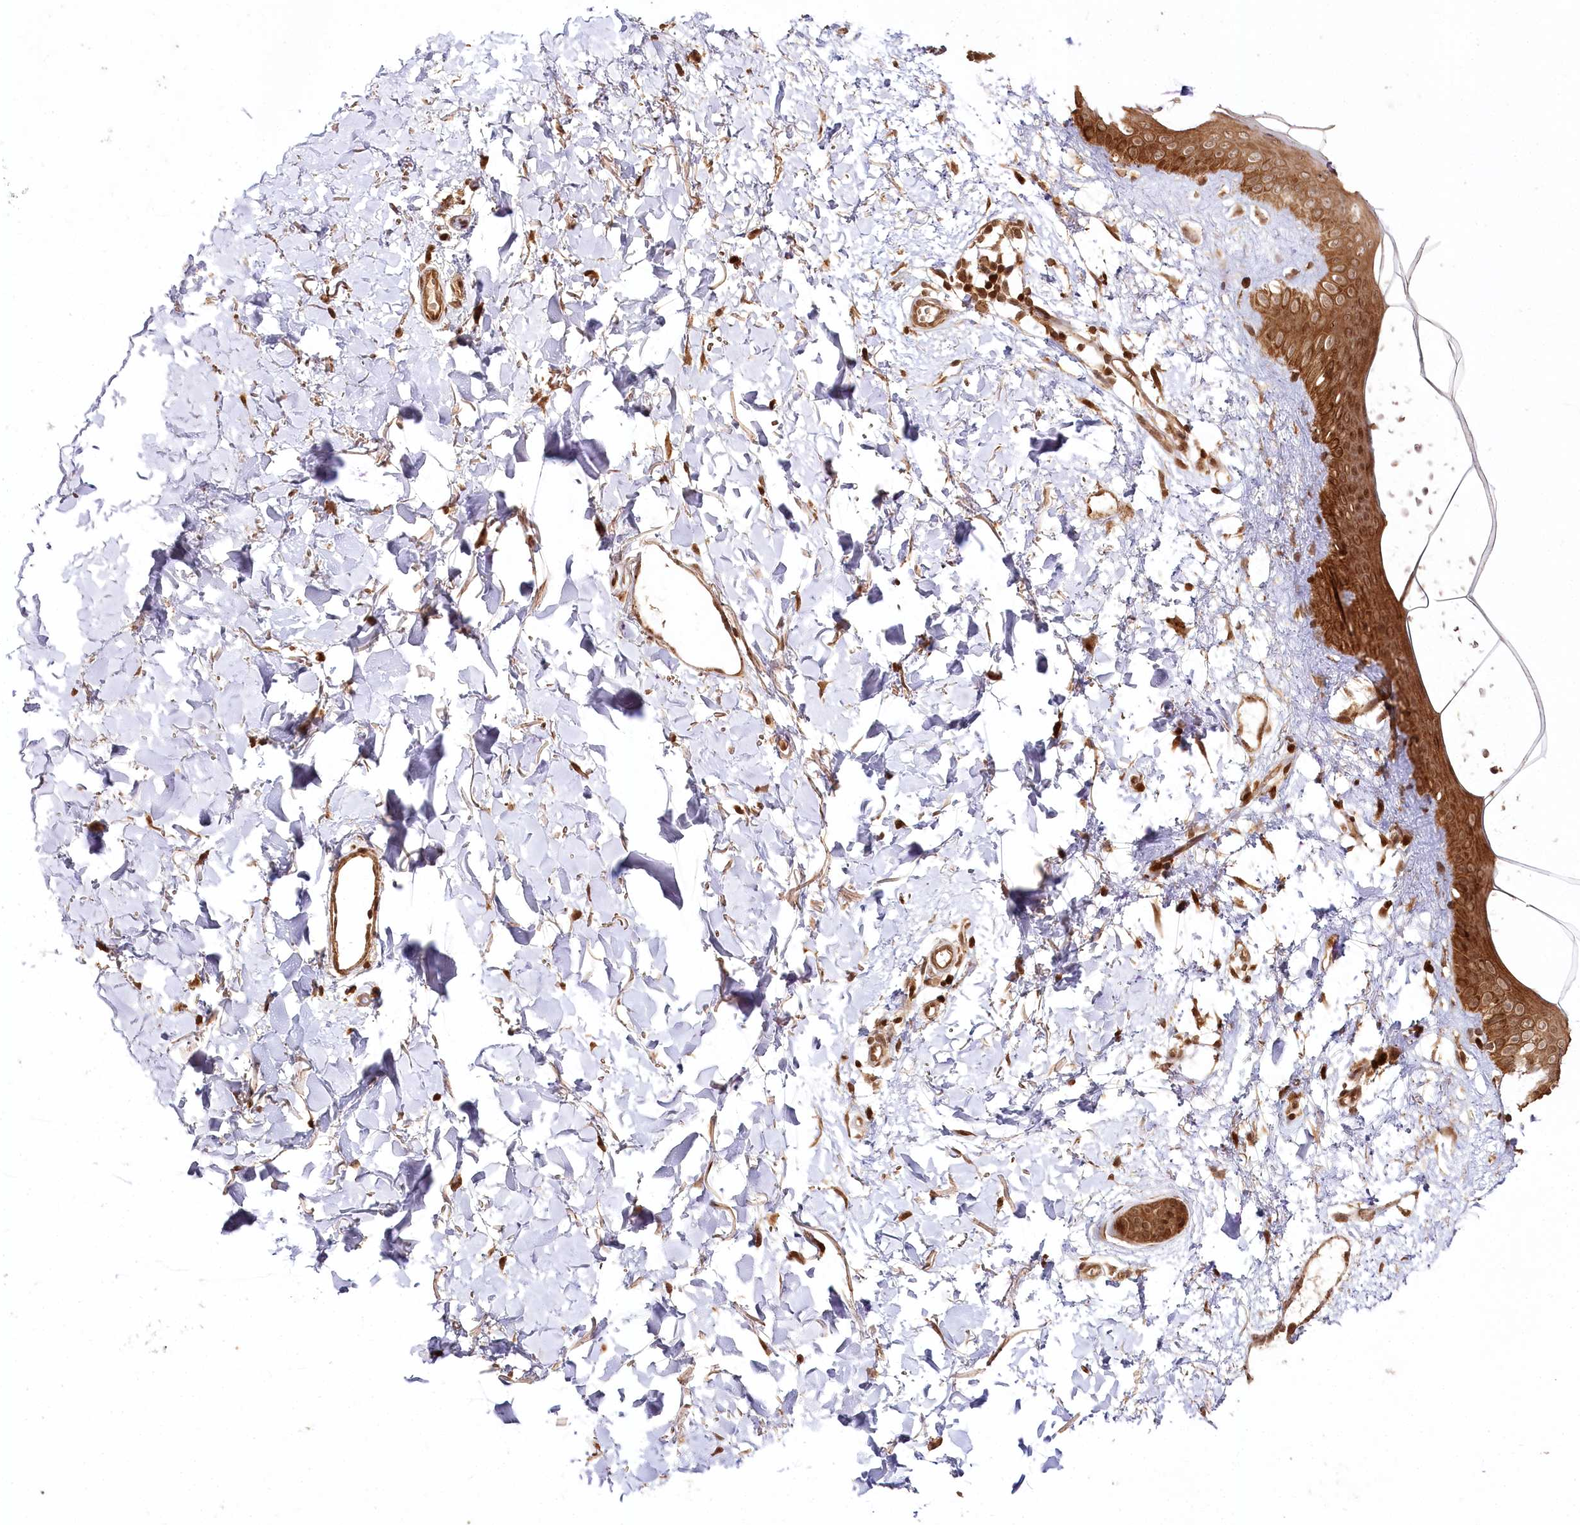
{"staining": {"intensity": "strong", "quantity": ">75%", "location": "cytoplasmic/membranous,nuclear"}, "tissue": "skin", "cell_type": "Fibroblasts", "image_type": "normal", "snomed": [{"axis": "morphology", "description": "Normal tissue, NOS"}, {"axis": "topography", "description": "Skin"}], "caption": "Immunohistochemical staining of normal skin displays high levels of strong cytoplasmic/membranous,nuclear expression in approximately >75% of fibroblasts. Immunohistochemistry (ihc) stains the protein in brown and the nuclei are stained blue.", "gene": "ULK2", "patient": {"sex": "female", "age": 58}}